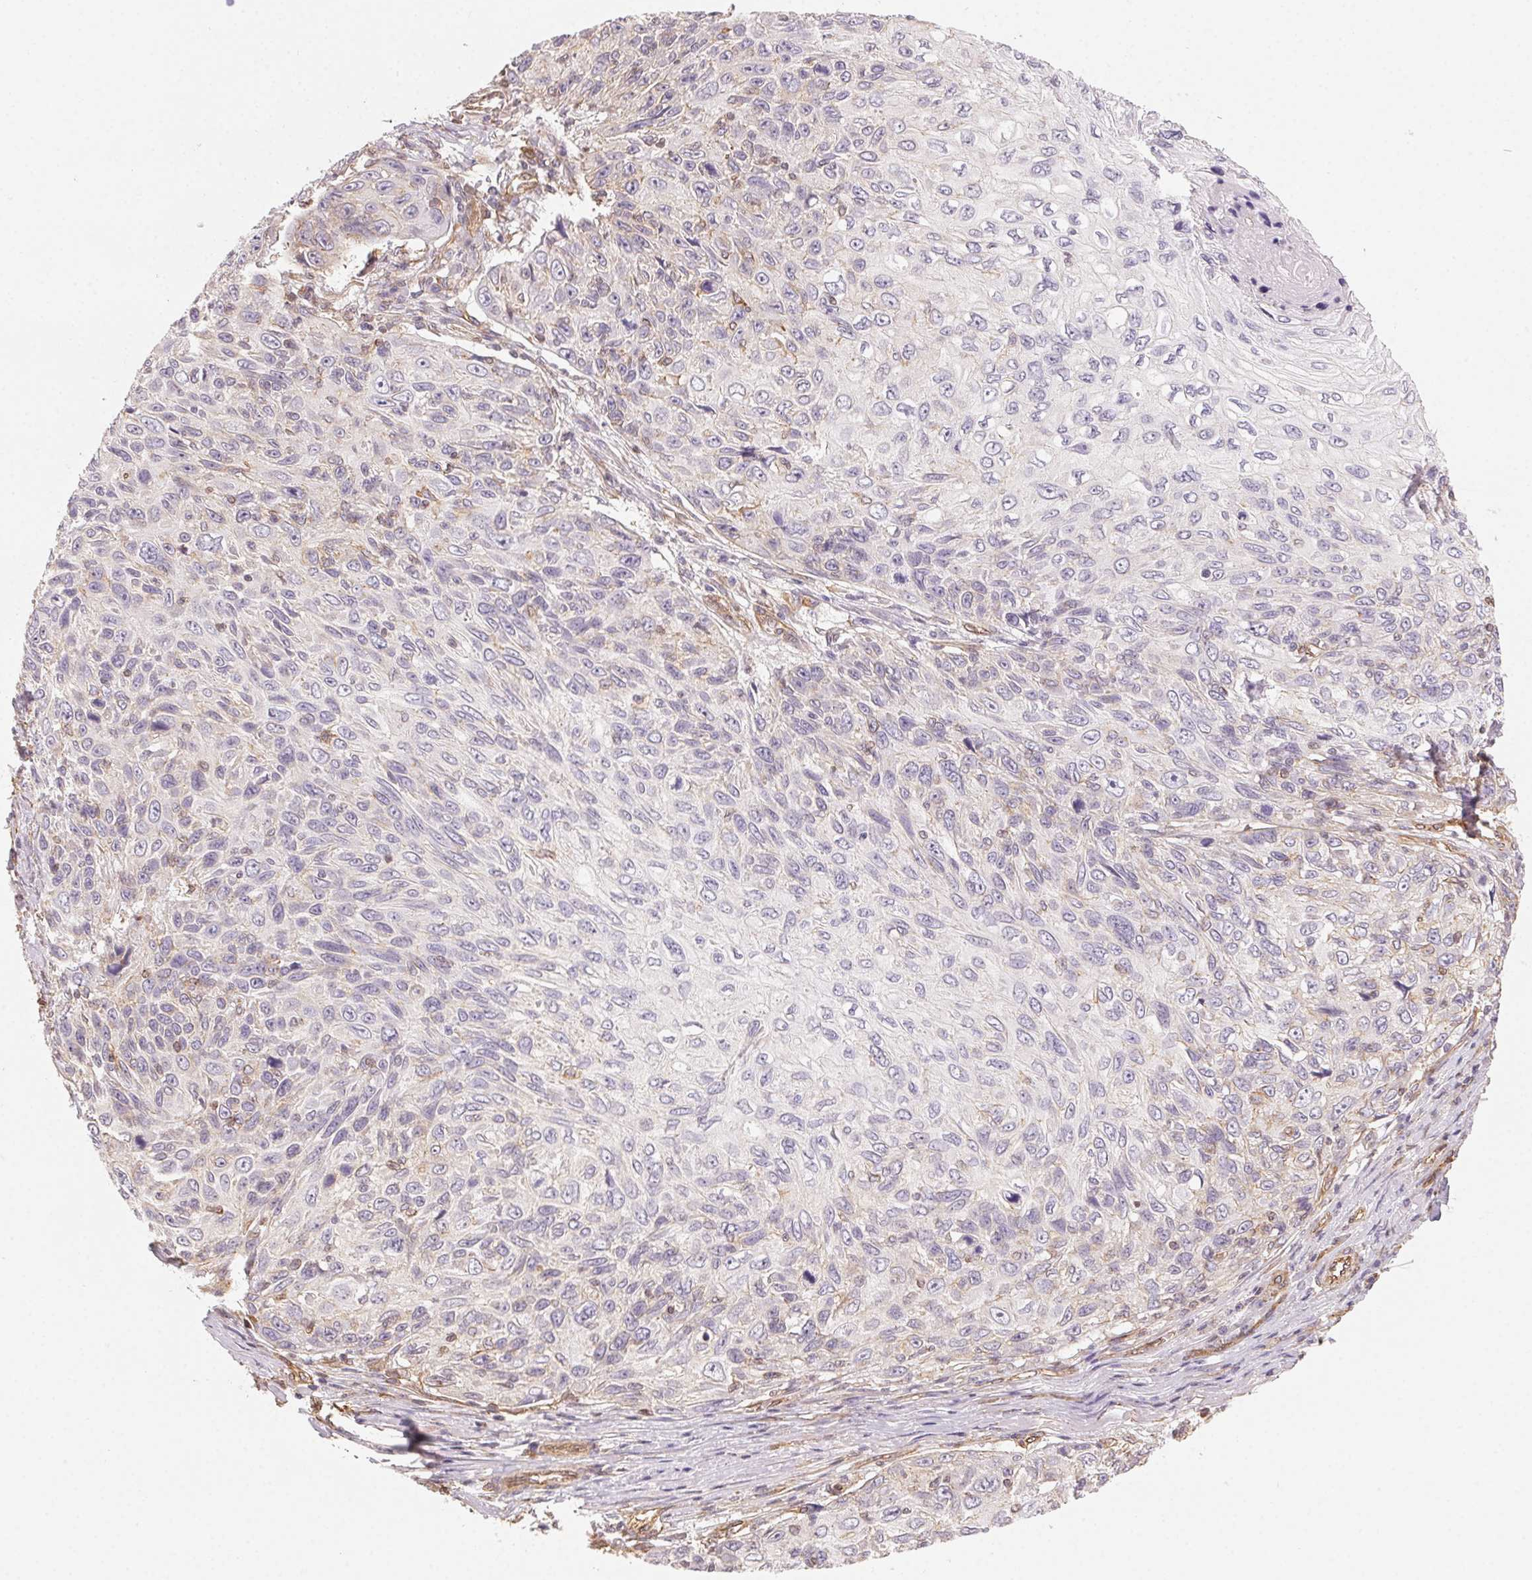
{"staining": {"intensity": "negative", "quantity": "none", "location": "none"}, "tissue": "skin cancer", "cell_type": "Tumor cells", "image_type": "cancer", "snomed": [{"axis": "morphology", "description": "Squamous cell carcinoma, NOS"}, {"axis": "topography", "description": "Skin"}], "caption": "Tumor cells are negative for brown protein staining in skin cancer (squamous cell carcinoma). (DAB immunohistochemistry, high magnification).", "gene": "PLA2G4F", "patient": {"sex": "male", "age": 92}}